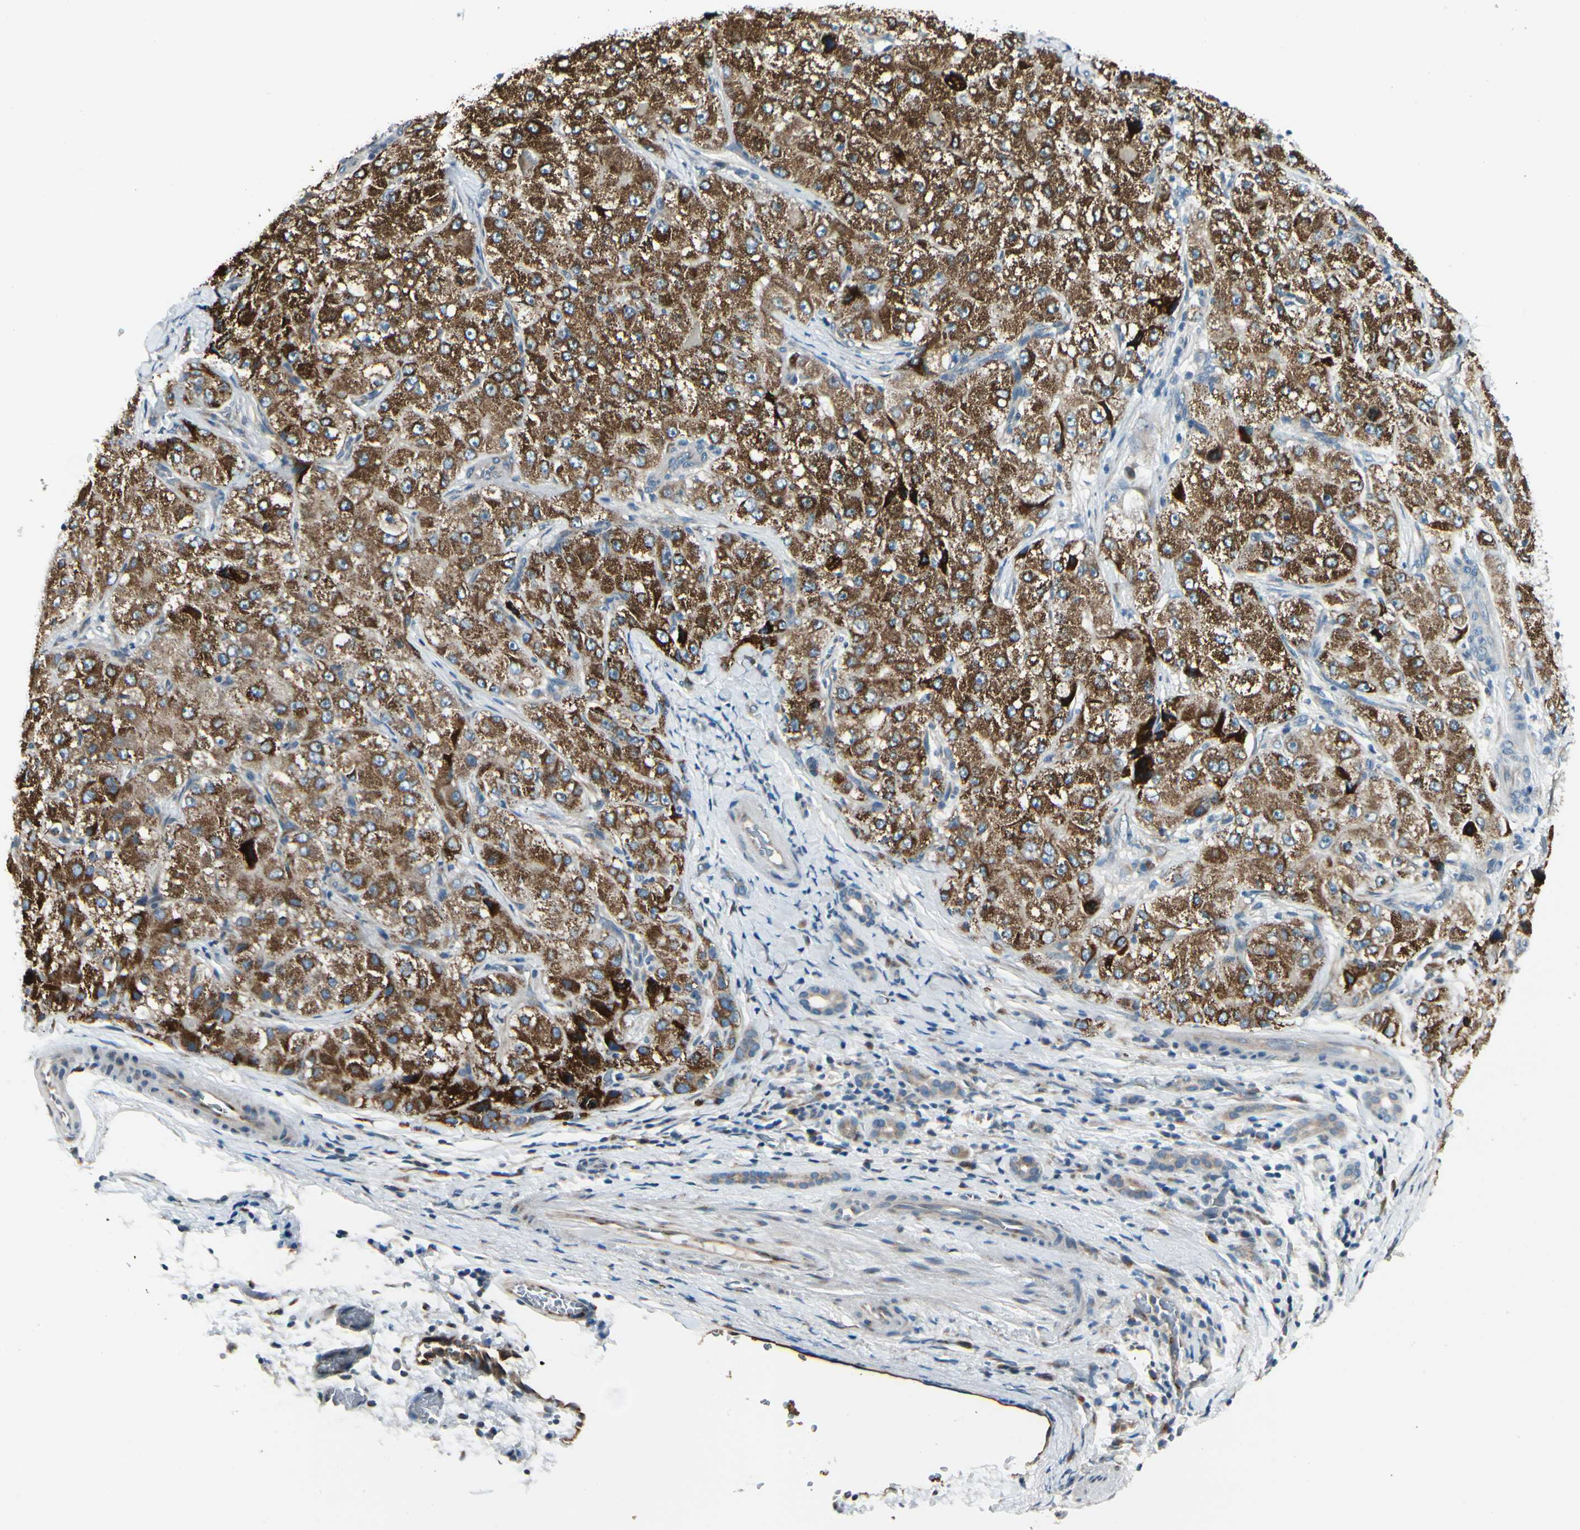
{"staining": {"intensity": "strong", "quantity": ">75%", "location": "cytoplasmic/membranous"}, "tissue": "liver cancer", "cell_type": "Tumor cells", "image_type": "cancer", "snomed": [{"axis": "morphology", "description": "Carcinoma, Hepatocellular, NOS"}, {"axis": "topography", "description": "Liver"}], "caption": "A high-resolution image shows immunohistochemistry (IHC) staining of liver cancer (hepatocellular carcinoma), which displays strong cytoplasmic/membranous positivity in about >75% of tumor cells. (DAB = brown stain, brightfield microscopy at high magnification).", "gene": "BNIP1", "patient": {"sex": "male", "age": 80}}